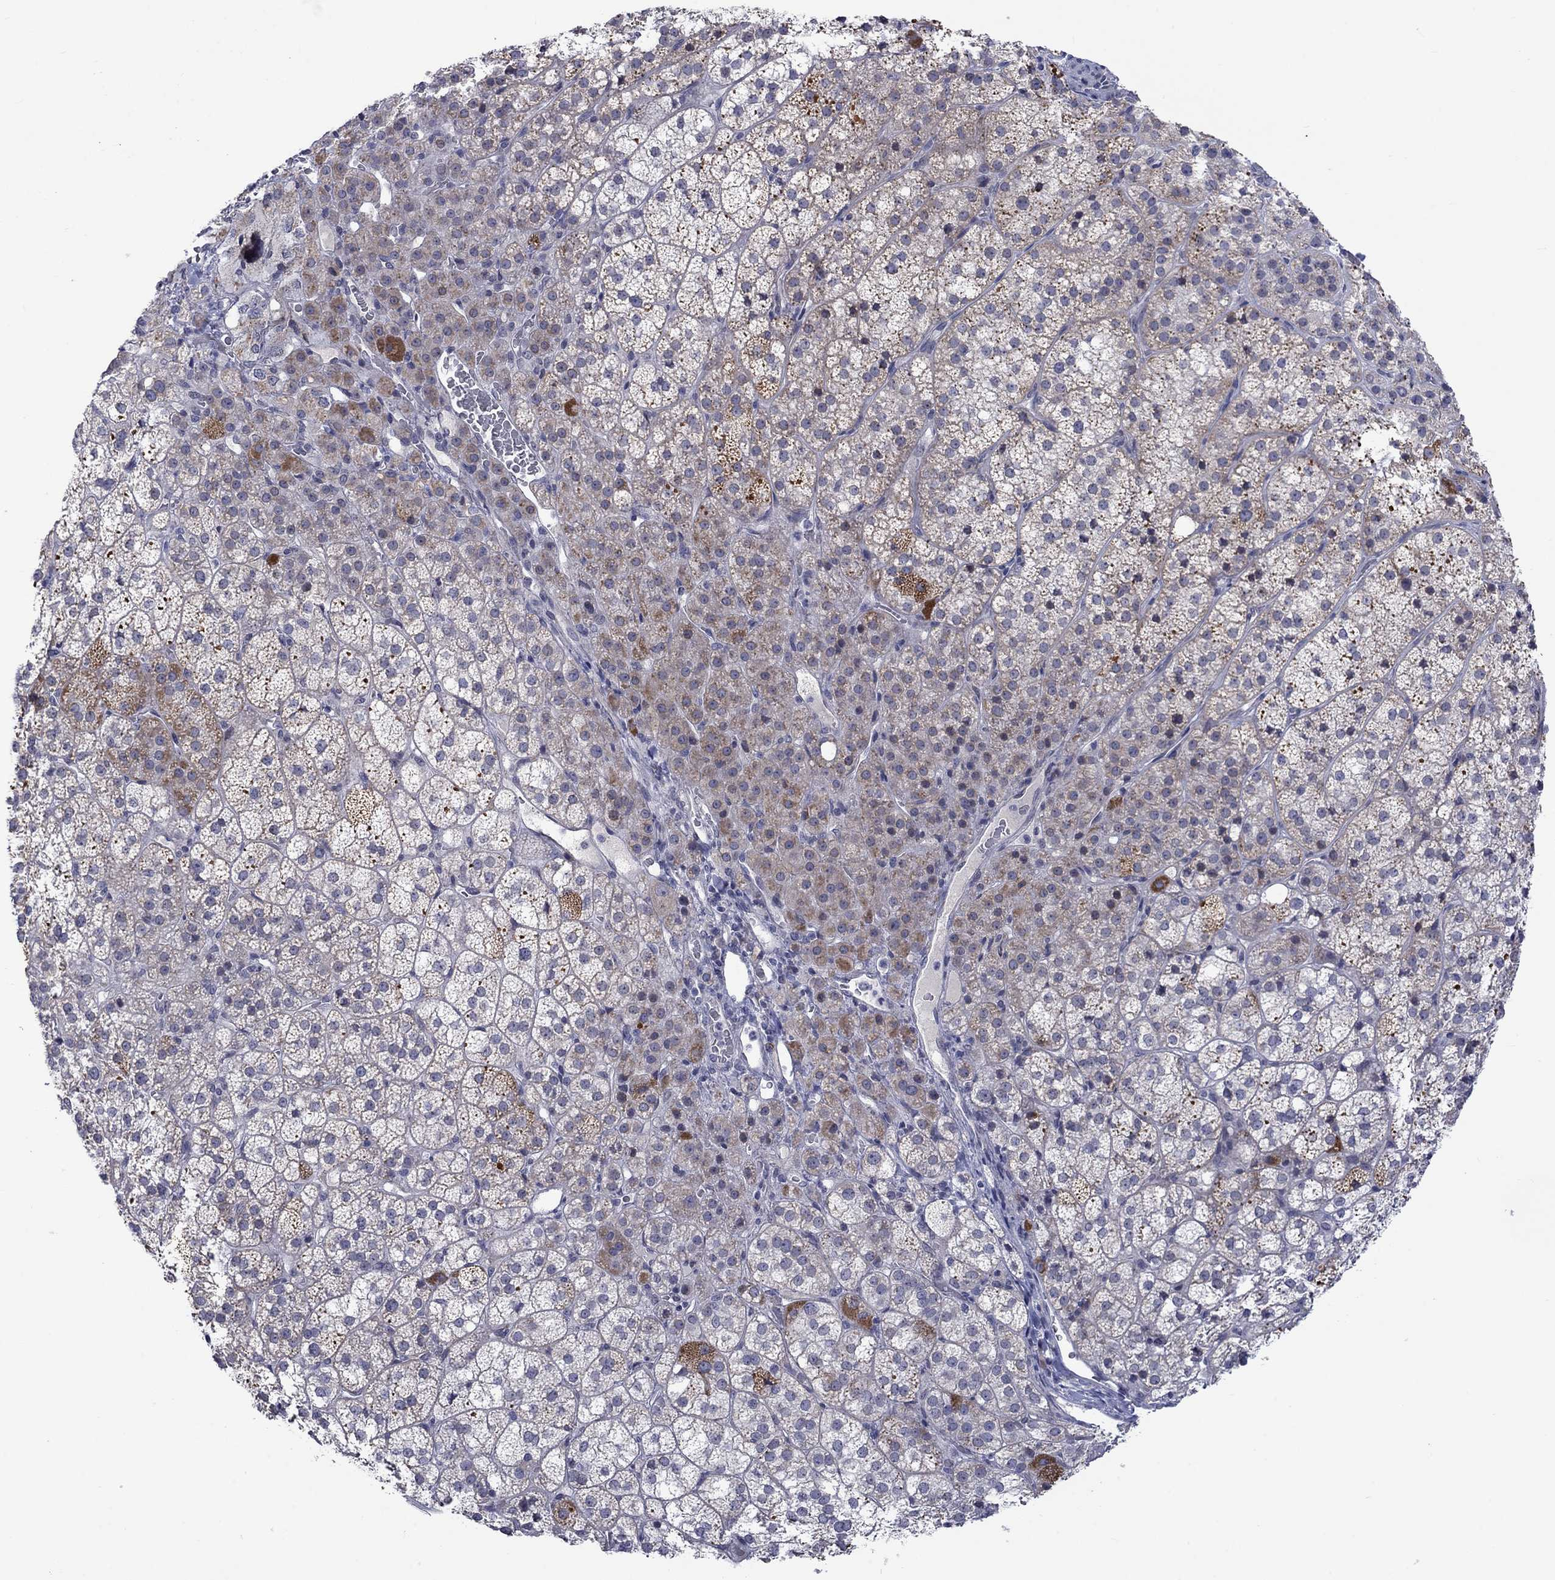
{"staining": {"intensity": "moderate", "quantity": "<25%", "location": "cytoplasmic/membranous"}, "tissue": "adrenal gland", "cell_type": "Glandular cells", "image_type": "normal", "snomed": [{"axis": "morphology", "description": "Normal tissue, NOS"}, {"axis": "topography", "description": "Adrenal gland"}], "caption": "The image displays staining of unremarkable adrenal gland, revealing moderate cytoplasmic/membranous protein staining (brown color) within glandular cells.", "gene": "KCNJ16", "patient": {"sex": "female", "age": 60}}